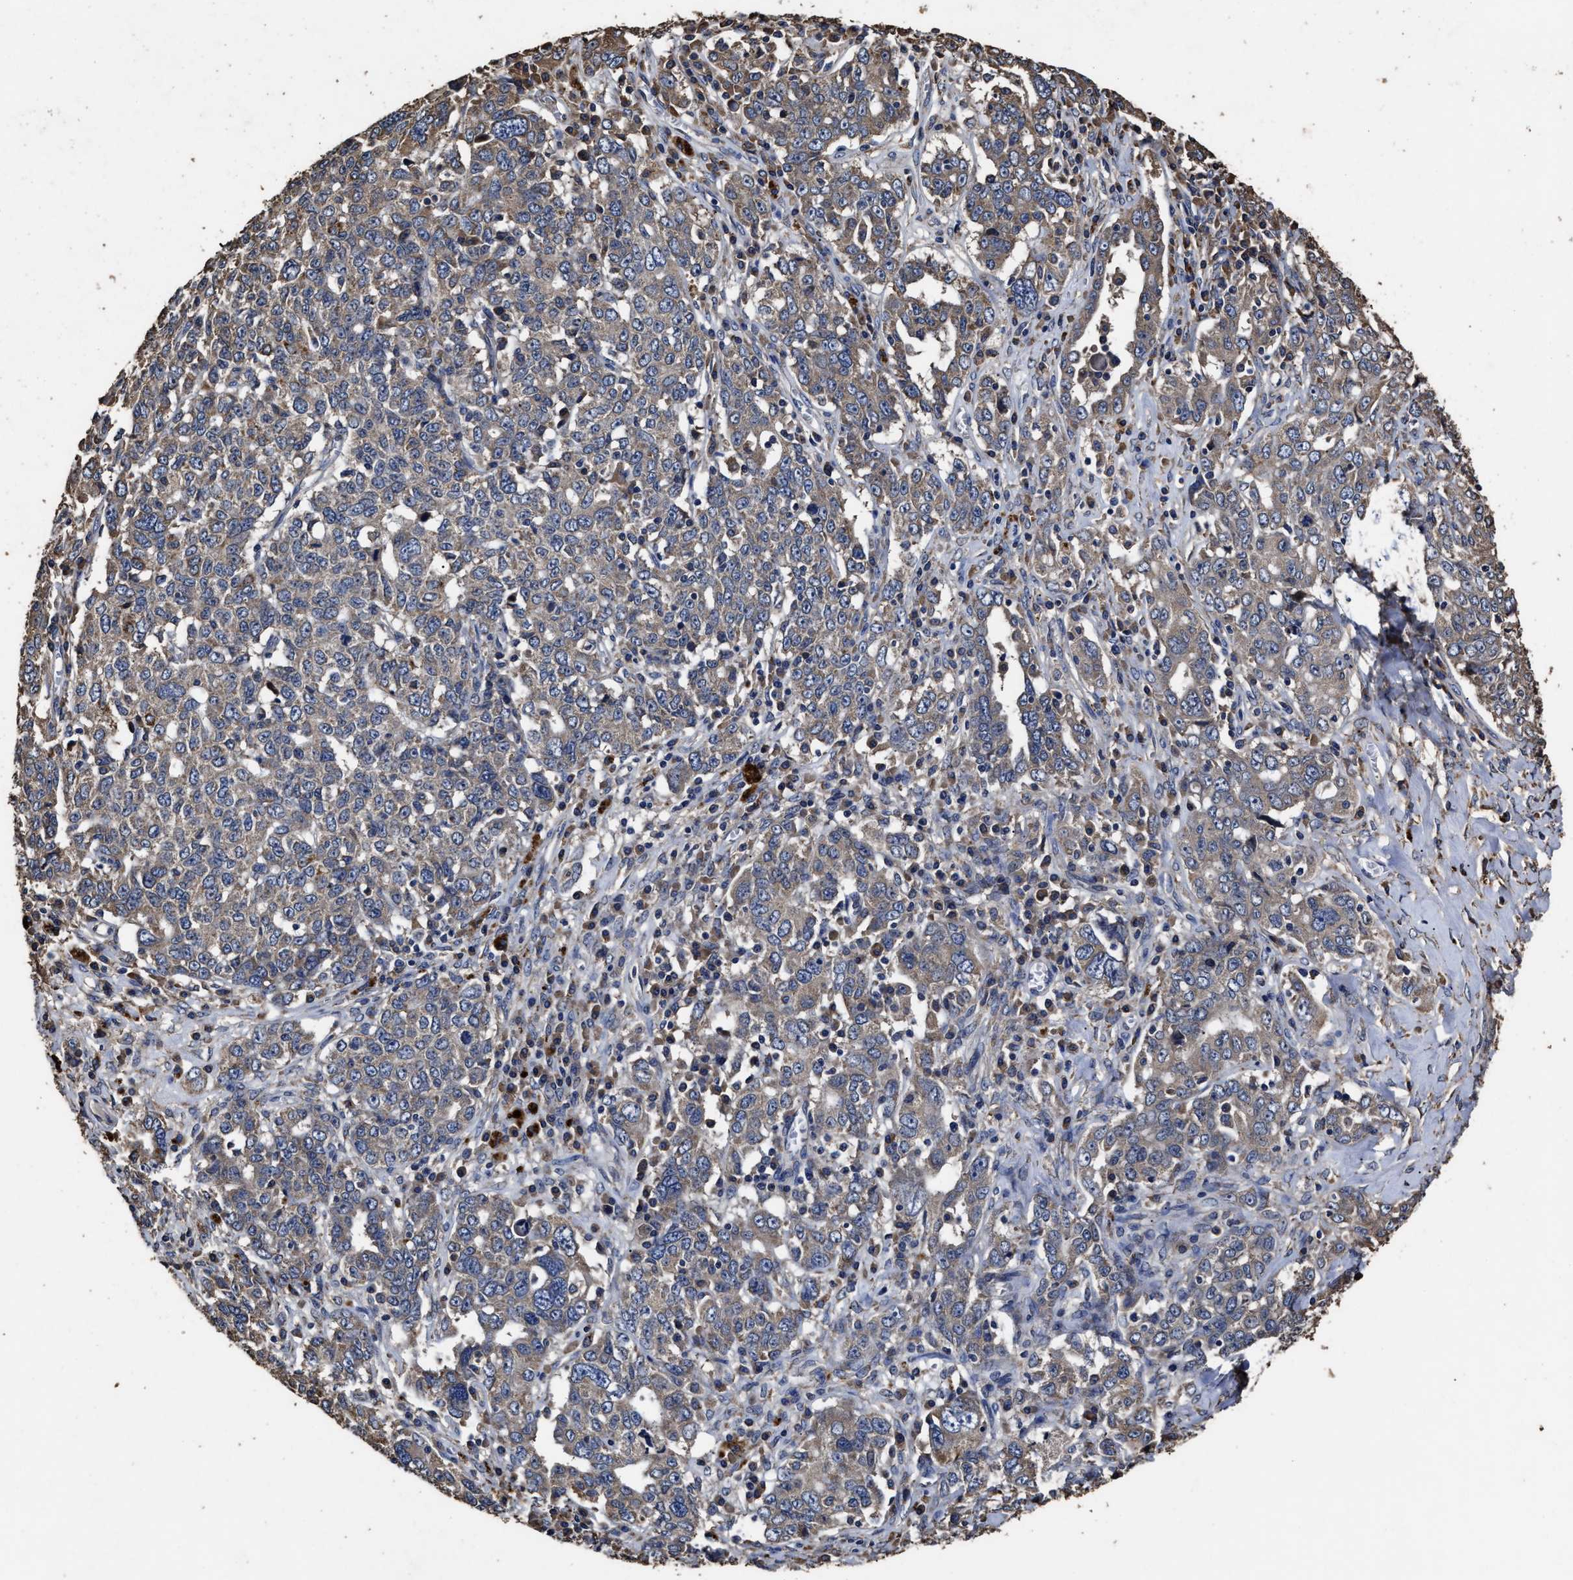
{"staining": {"intensity": "weak", "quantity": ">75%", "location": "cytoplasmic/membranous"}, "tissue": "ovarian cancer", "cell_type": "Tumor cells", "image_type": "cancer", "snomed": [{"axis": "morphology", "description": "Carcinoma, endometroid"}, {"axis": "topography", "description": "Ovary"}], "caption": "Immunohistochemical staining of ovarian cancer (endometroid carcinoma) demonstrates low levels of weak cytoplasmic/membranous protein staining in approximately >75% of tumor cells.", "gene": "PPM1K", "patient": {"sex": "female", "age": 62}}